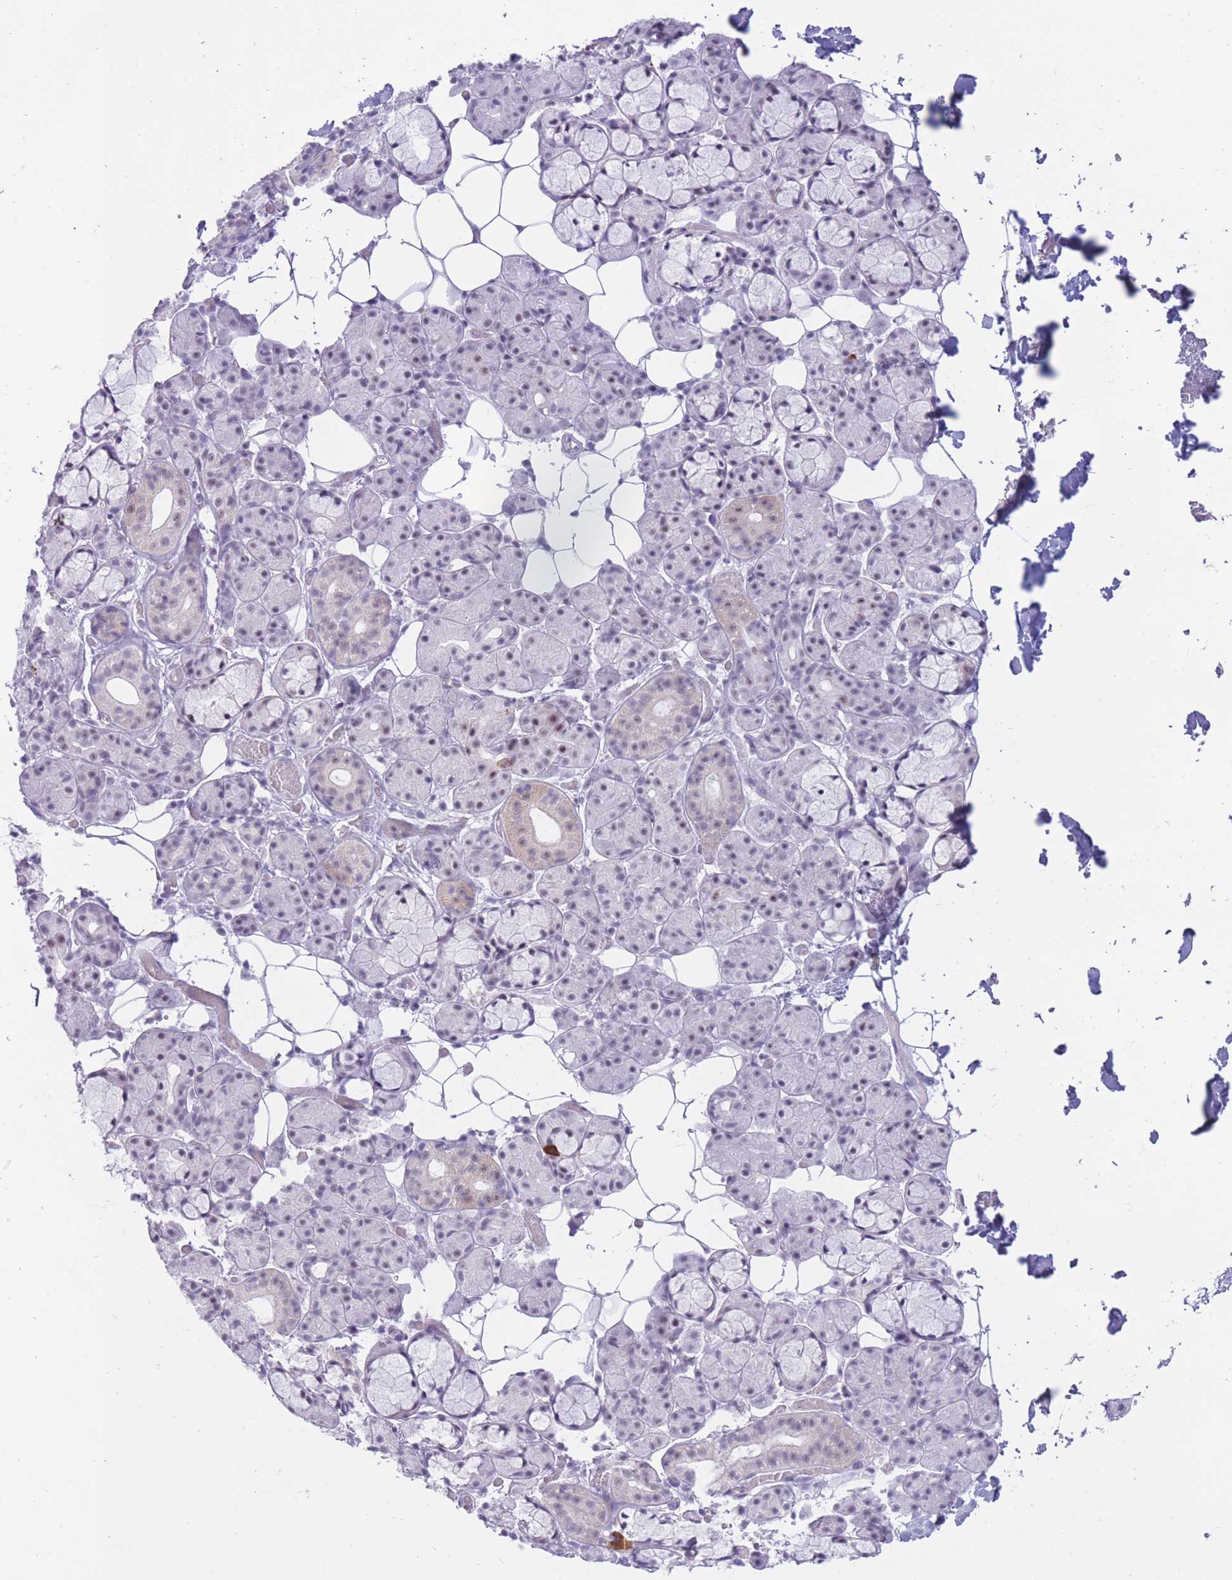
{"staining": {"intensity": "moderate", "quantity": "<25%", "location": "cytoplasmic/membranous,nuclear"}, "tissue": "salivary gland", "cell_type": "Glandular cells", "image_type": "normal", "snomed": [{"axis": "morphology", "description": "Normal tissue, NOS"}, {"axis": "topography", "description": "Salivary gland"}], "caption": "A histopathology image of human salivary gland stained for a protein shows moderate cytoplasmic/membranous,nuclear brown staining in glandular cells.", "gene": "CYP2B6", "patient": {"sex": "male", "age": 63}}